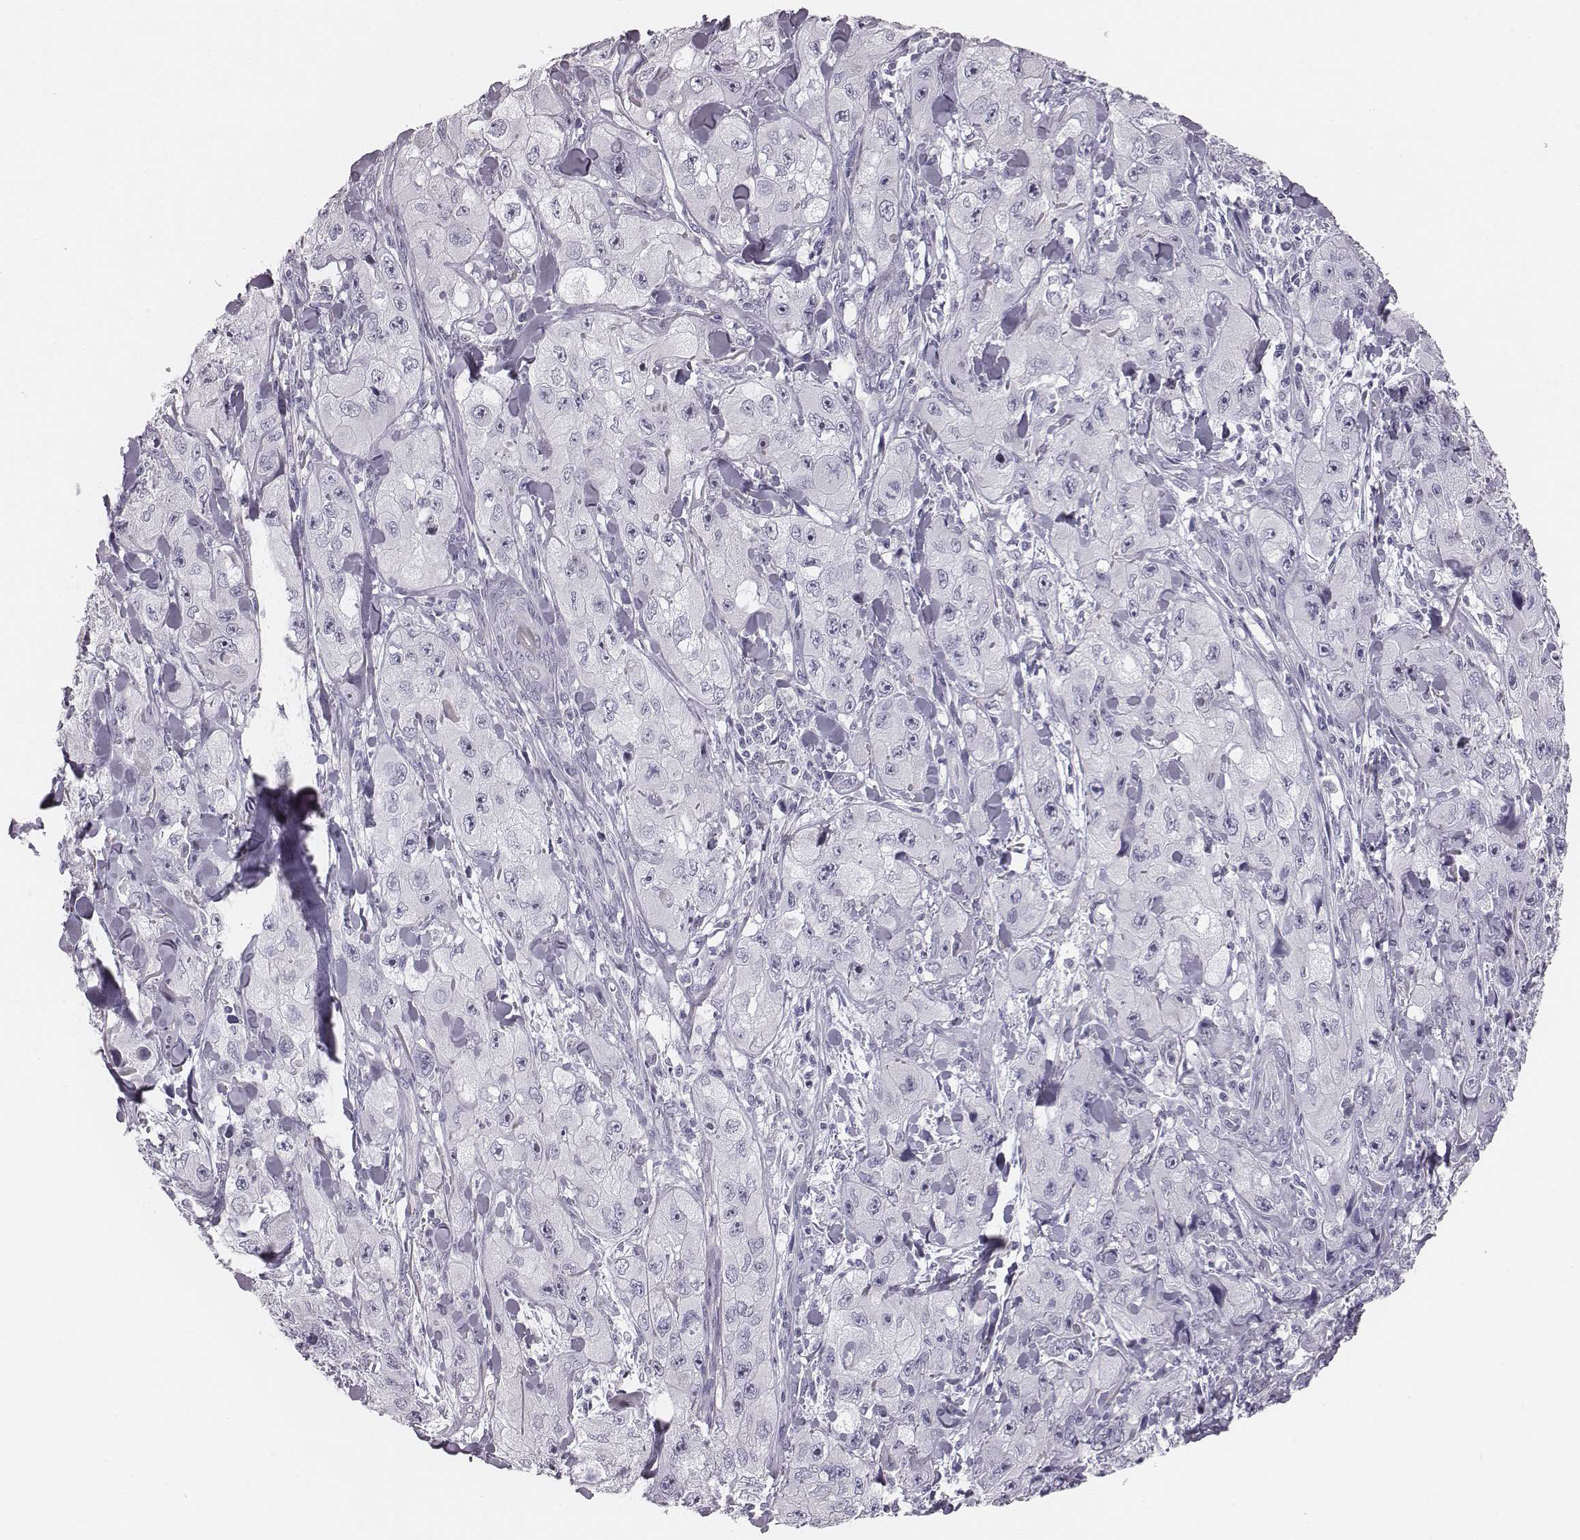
{"staining": {"intensity": "negative", "quantity": "none", "location": "none"}, "tissue": "skin cancer", "cell_type": "Tumor cells", "image_type": "cancer", "snomed": [{"axis": "morphology", "description": "Squamous cell carcinoma, NOS"}, {"axis": "topography", "description": "Skin"}, {"axis": "topography", "description": "Subcutis"}], "caption": "This is a image of IHC staining of squamous cell carcinoma (skin), which shows no staining in tumor cells.", "gene": "CACNG4", "patient": {"sex": "male", "age": 73}}